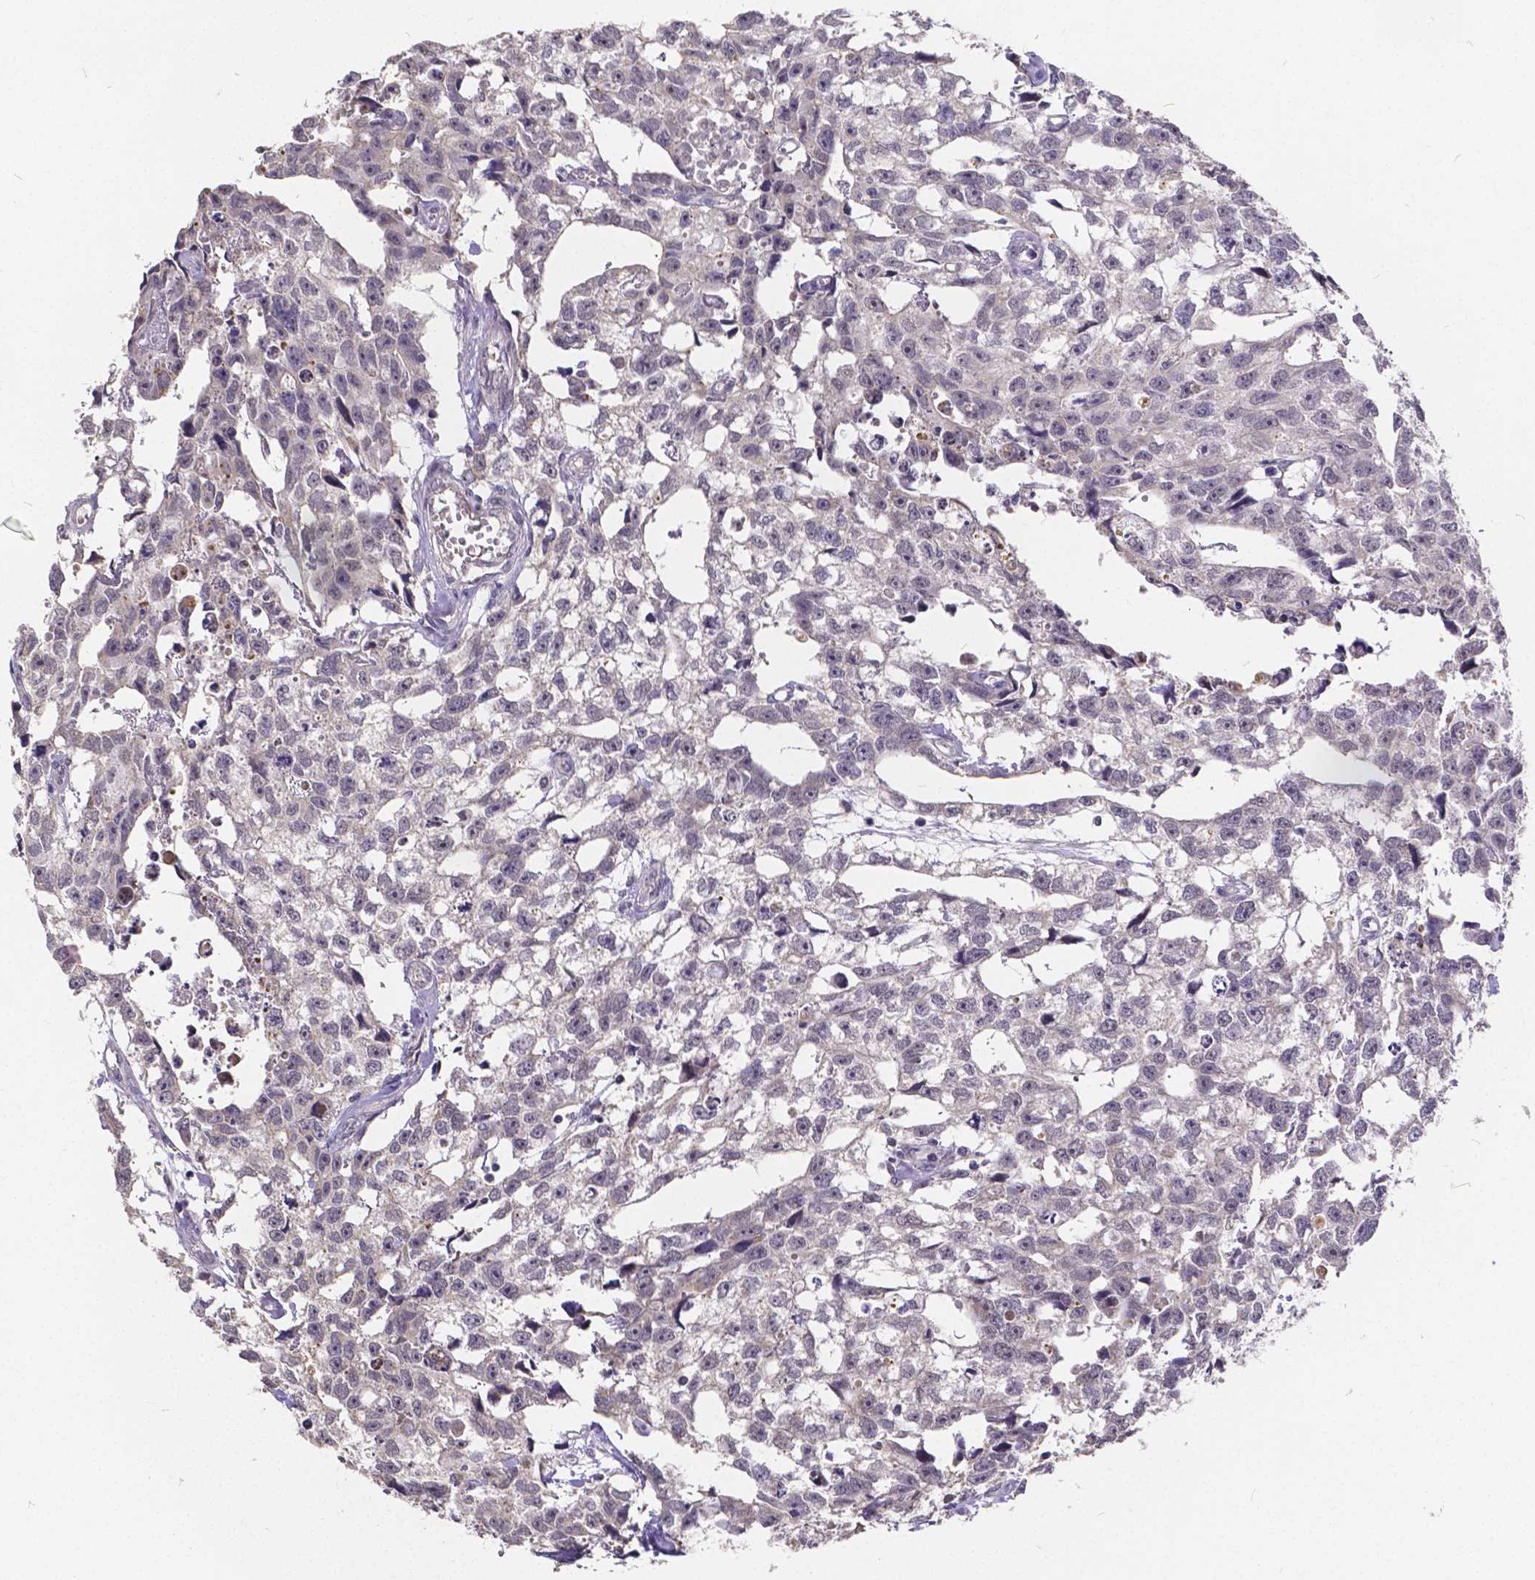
{"staining": {"intensity": "negative", "quantity": "none", "location": "none"}, "tissue": "testis cancer", "cell_type": "Tumor cells", "image_type": "cancer", "snomed": [{"axis": "morphology", "description": "Carcinoma, Embryonal, NOS"}, {"axis": "morphology", "description": "Teratoma, malignant, NOS"}, {"axis": "topography", "description": "Testis"}], "caption": "High power microscopy photomicrograph of an immunohistochemistry (IHC) image of testis cancer, revealing no significant positivity in tumor cells.", "gene": "CTNNA2", "patient": {"sex": "male", "age": 44}}